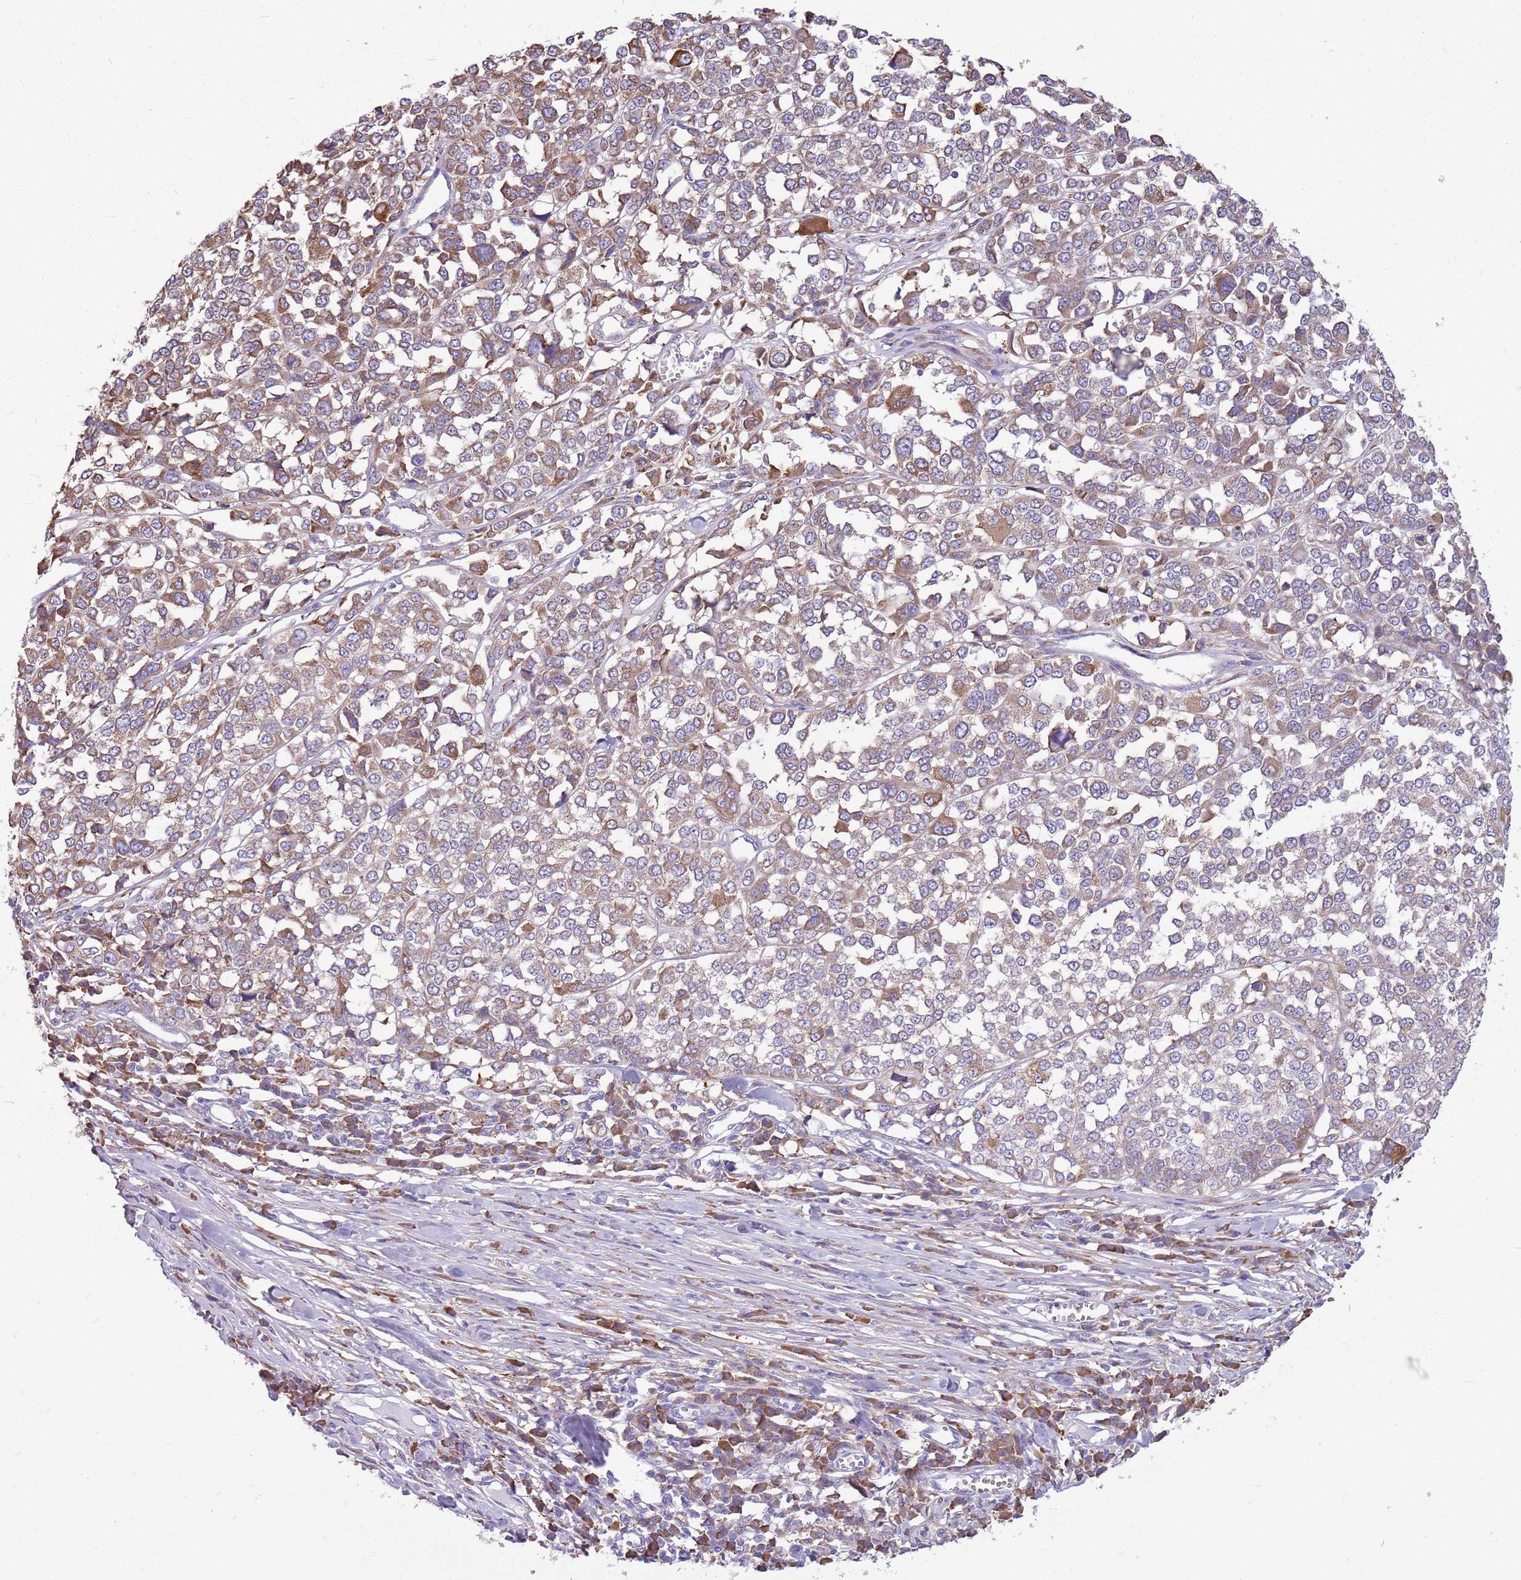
{"staining": {"intensity": "weak", "quantity": "25%-75%", "location": "cytoplasmic/membranous"}, "tissue": "melanoma", "cell_type": "Tumor cells", "image_type": "cancer", "snomed": [{"axis": "morphology", "description": "Malignant melanoma, Metastatic site"}, {"axis": "topography", "description": "Lymph node"}], "caption": "Melanoma stained with IHC exhibits weak cytoplasmic/membranous positivity in about 25%-75% of tumor cells.", "gene": "KCTD19", "patient": {"sex": "male", "age": 44}}